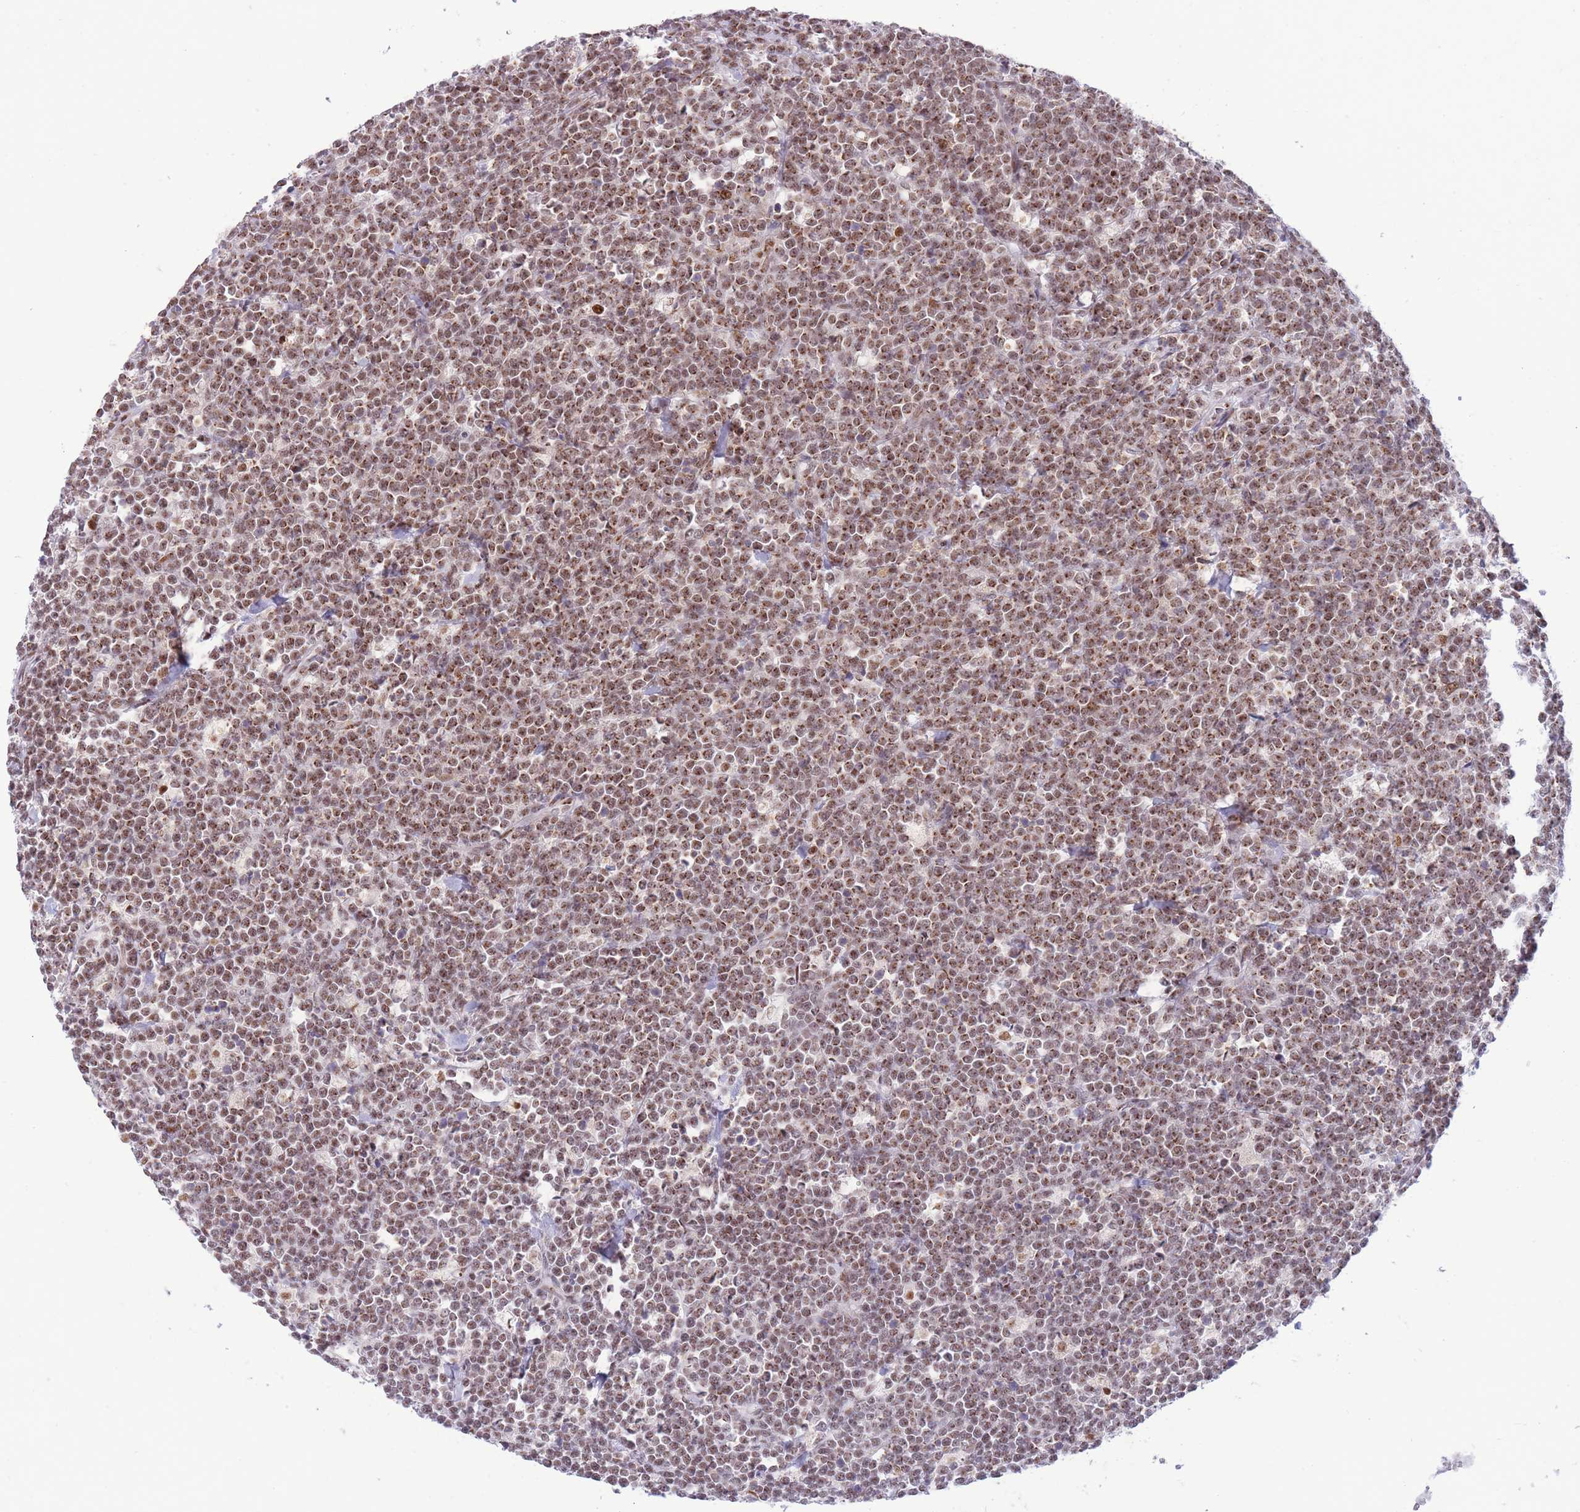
{"staining": {"intensity": "moderate", "quantity": ">75%", "location": "cytoplasmic/membranous,nuclear"}, "tissue": "lymphoma", "cell_type": "Tumor cells", "image_type": "cancer", "snomed": [{"axis": "morphology", "description": "Malignant lymphoma, non-Hodgkin's type, High grade"}, {"axis": "topography", "description": "Small intestine"}], "caption": "Immunohistochemical staining of human malignant lymphoma, non-Hodgkin's type (high-grade) exhibits medium levels of moderate cytoplasmic/membranous and nuclear protein positivity in approximately >75% of tumor cells. The protein is stained brown, and the nuclei are stained in blue (DAB (3,3'-diaminobenzidine) IHC with brightfield microscopy, high magnification).", "gene": "INO80C", "patient": {"sex": "male", "age": 8}}